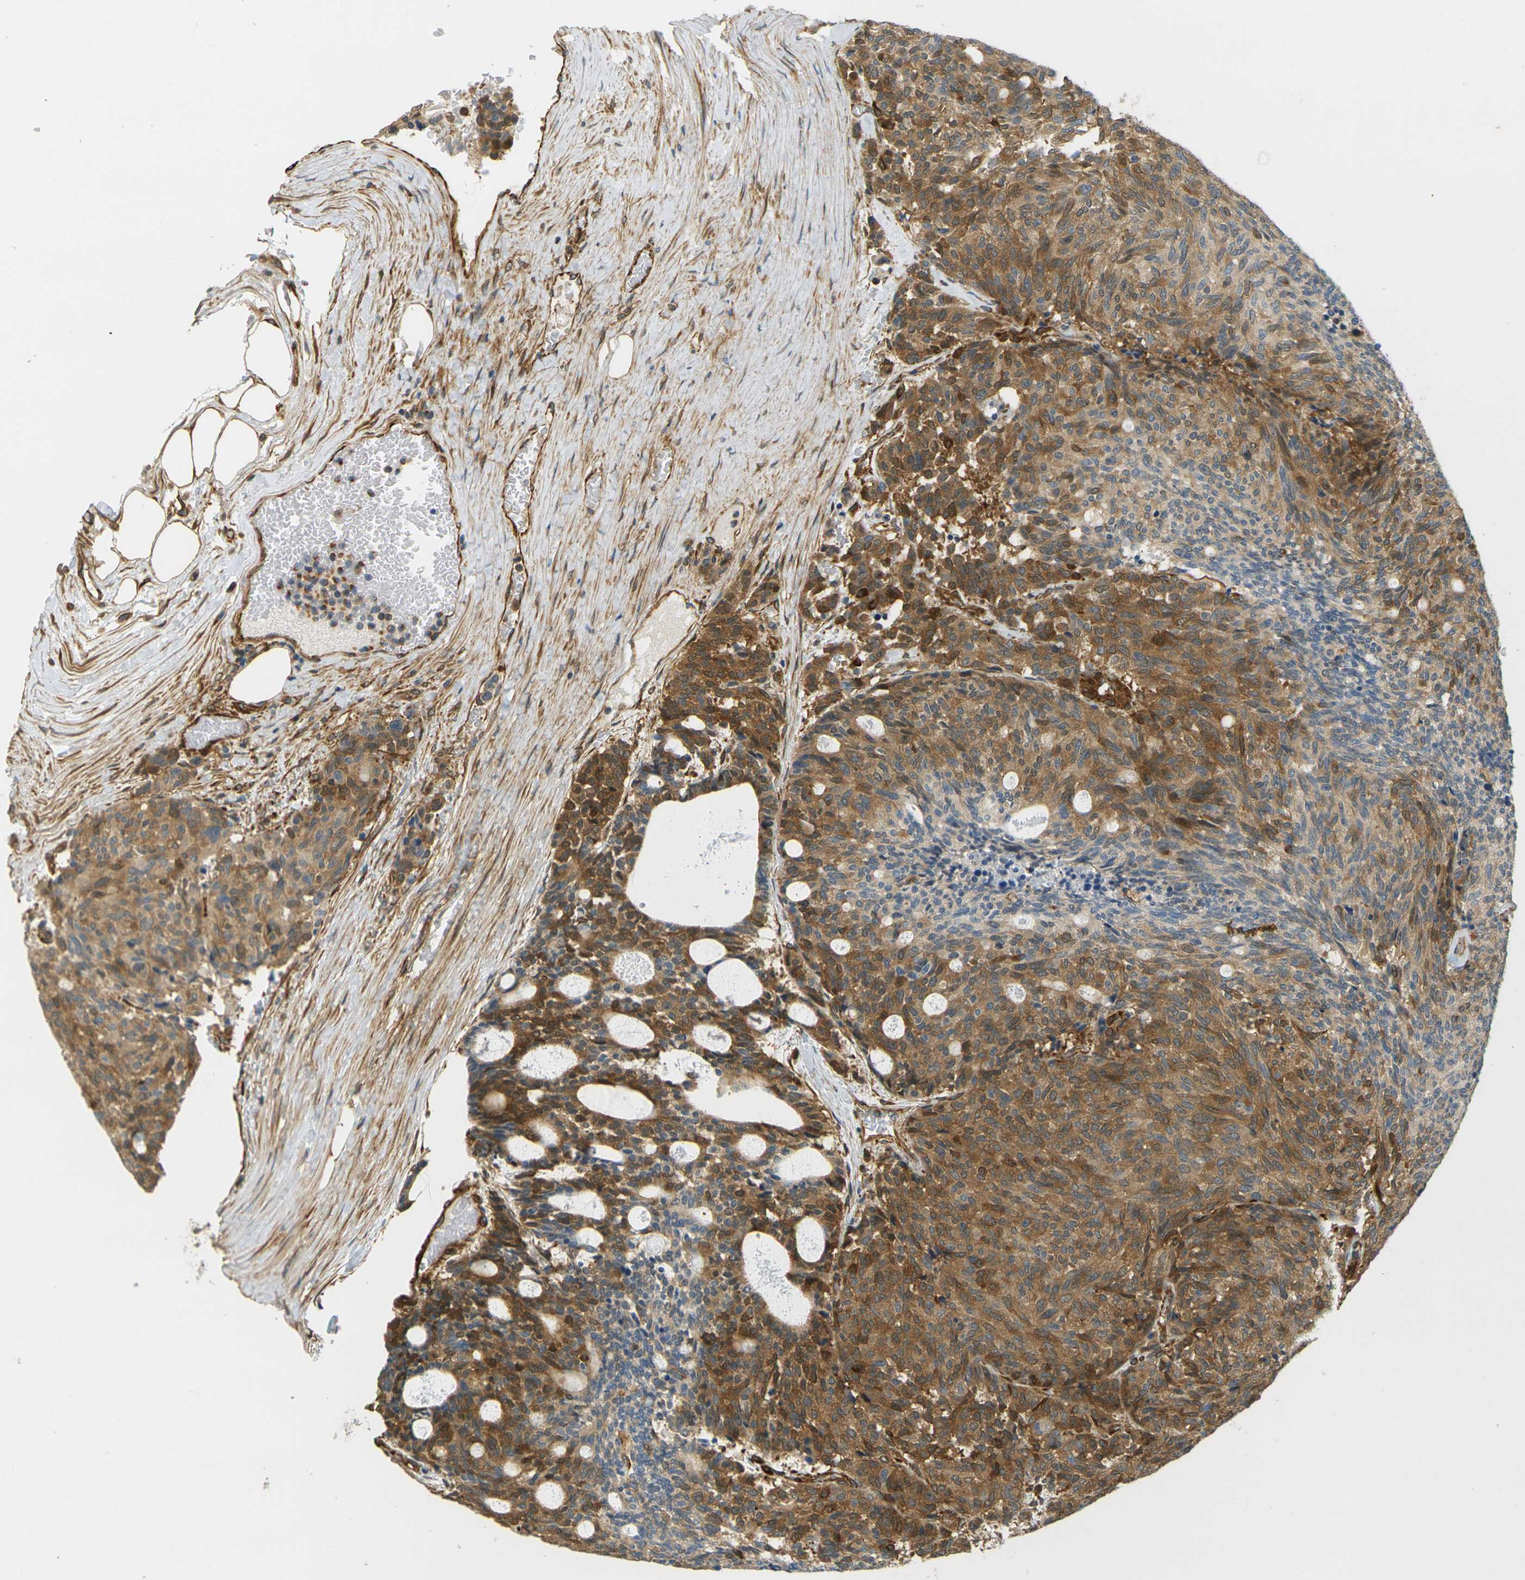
{"staining": {"intensity": "moderate", "quantity": ">75%", "location": "cytoplasmic/membranous"}, "tissue": "carcinoid", "cell_type": "Tumor cells", "image_type": "cancer", "snomed": [{"axis": "morphology", "description": "Carcinoid, malignant, NOS"}, {"axis": "topography", "description": "Pancreas"}], "caption": "Immunohistochemistry (IHC) image of neoplastic tissue: malignant carcinoid stained using immunohistochemistry (IHC) exhibits medium levels of moderate protein expression localized specifically in the cytoplasmic/membranous of tumor cells, appearing as a cytoplasmic/membranous brown color.", "gene": "CYTH3", "patient": {"sex": "female", "age": 54}}